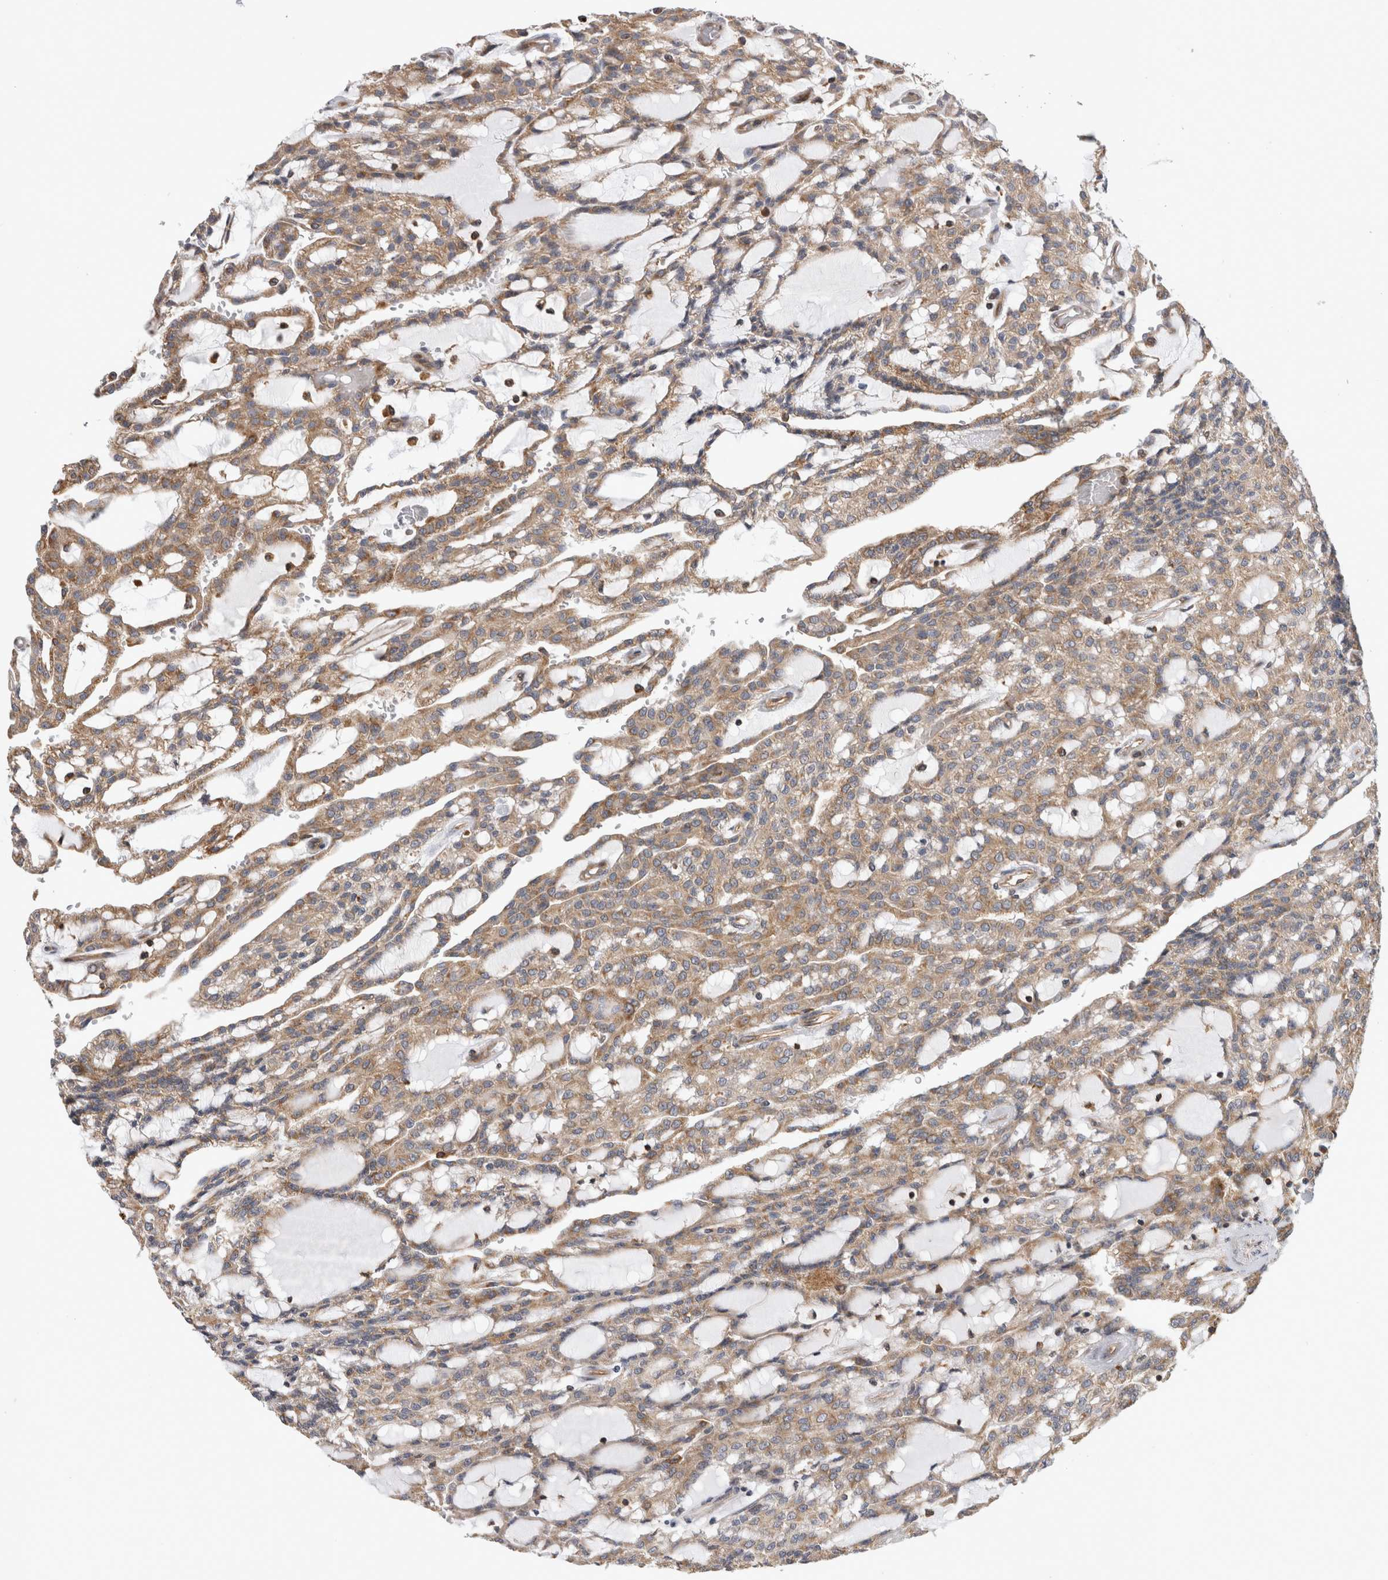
{"staining": {"intensity": "moderate", "quantity": ">75%", "location": "cytoplasmic/membranous"}, "tissue": "renal cancer", "cell_type": "Tumor cells", "image_type": "cancer", "snomed": [{"axis": "morphology", "description": "Adenocarcinoma, NOS"}, {"axis": "topography", "description": "Kidney"}], "caption": "Immunohistochemical staining of human renal cancer (adenocarcinoma) displays moderate cytoplasmic/membranous protein staining in approximately >75% of tumor cells. The staining was performed using DAB to visualize the protein expression in brown, while the nuclei were stained in blue with hematoxylin (Magnification: 20x).", "gene": "GRIK2", "patient": {"sex": "male", "age": 63}}